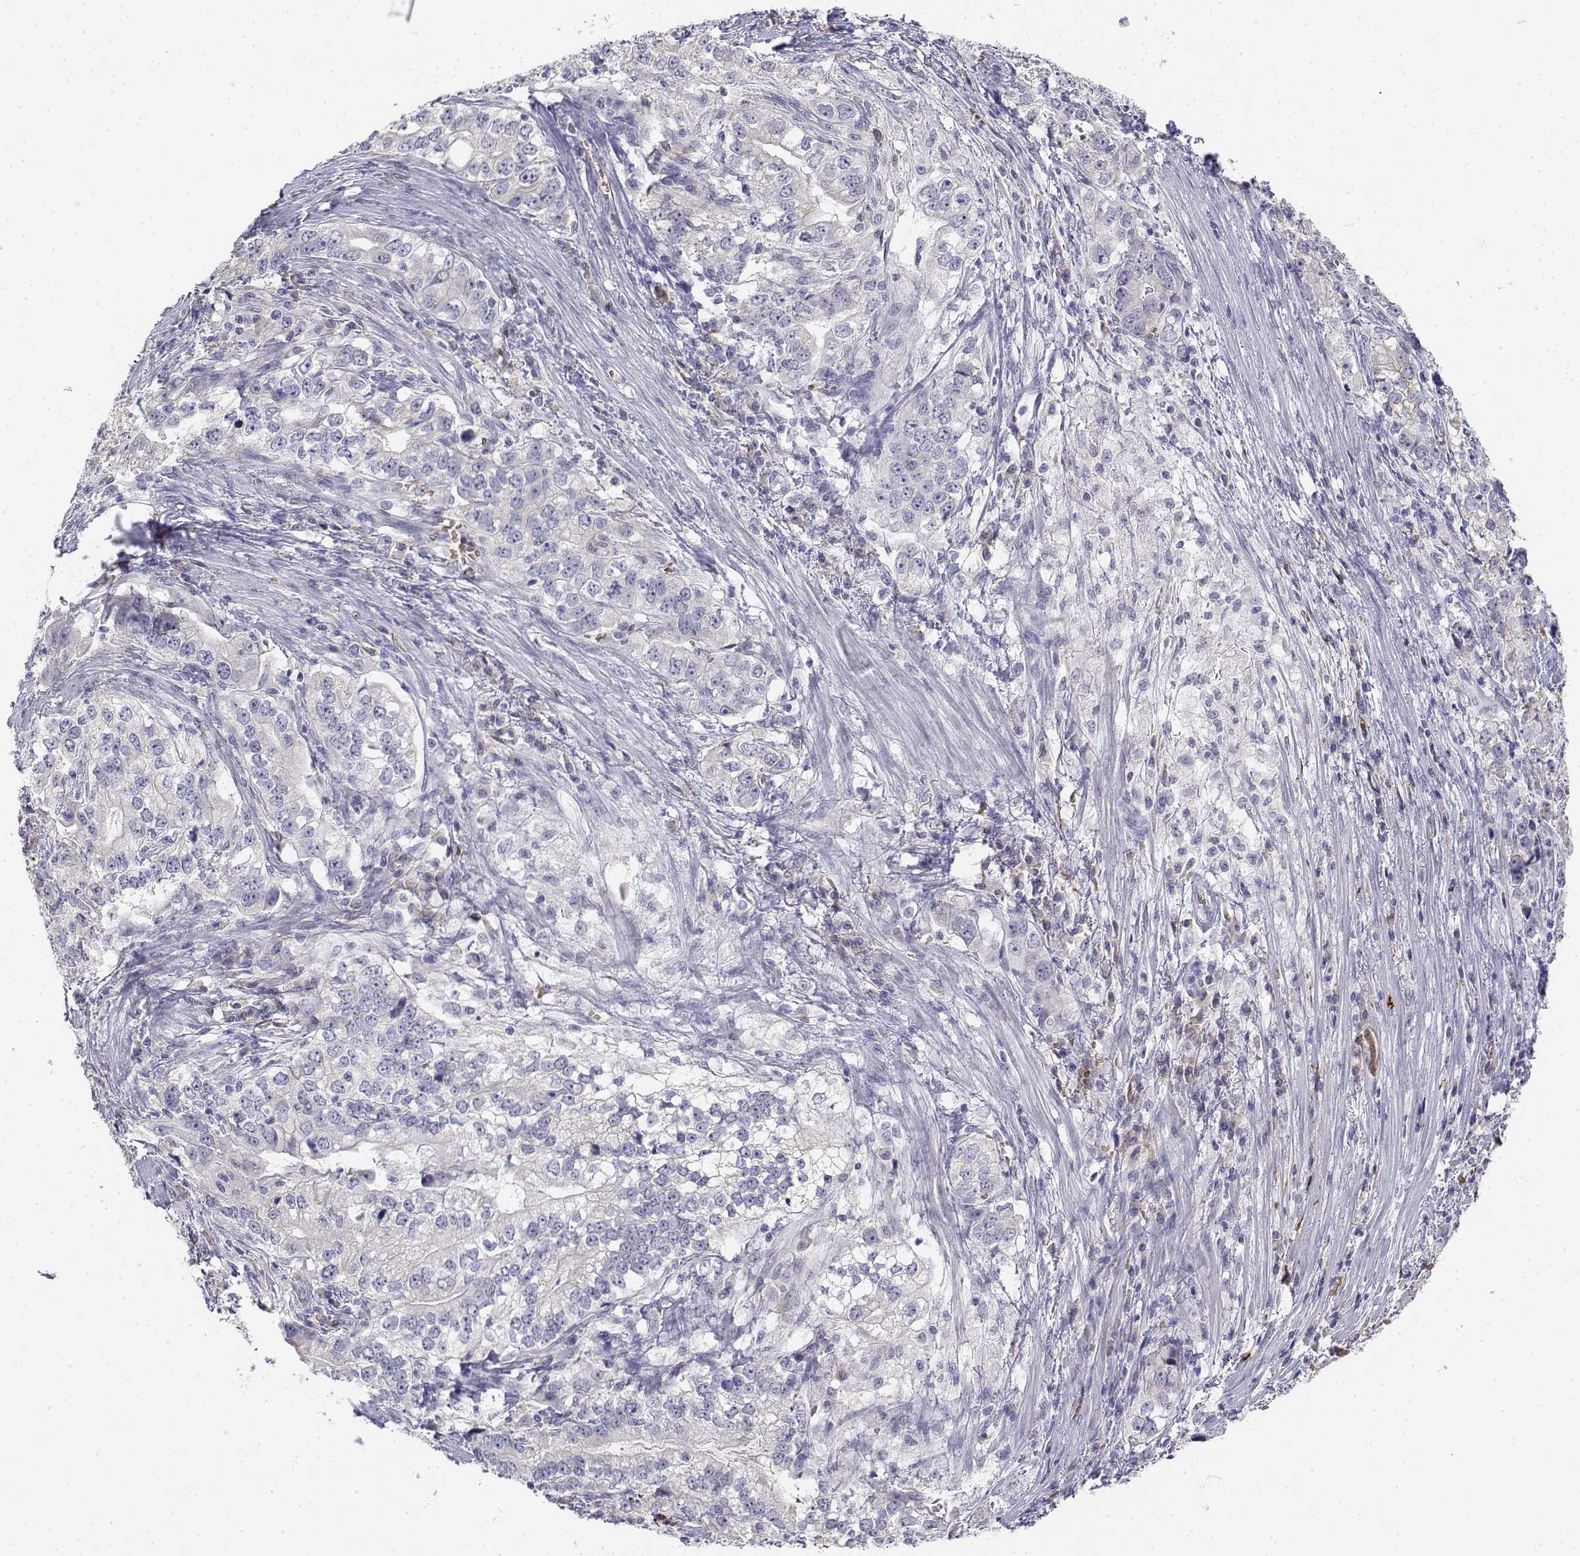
{"staining": {"intensity": "negative", "quantity": "none", "location": "none"}, "tissue": "stomach cancer", "cell_type": "Tumor cells", "image_type": "cancer", "snomed": [{"axis": "morphology", "description": "Adenocarcinoma, NOS"}, {"axis": "topography", "description": "Stomach, lower"}], "caption": "This is an immunohistochemistry (IHC) micrograph of human stomach adenocarcinoma. There is no staining in tumor cells.", "gene": "CADM1", "patient": {"sex": "female", "age": 72}}